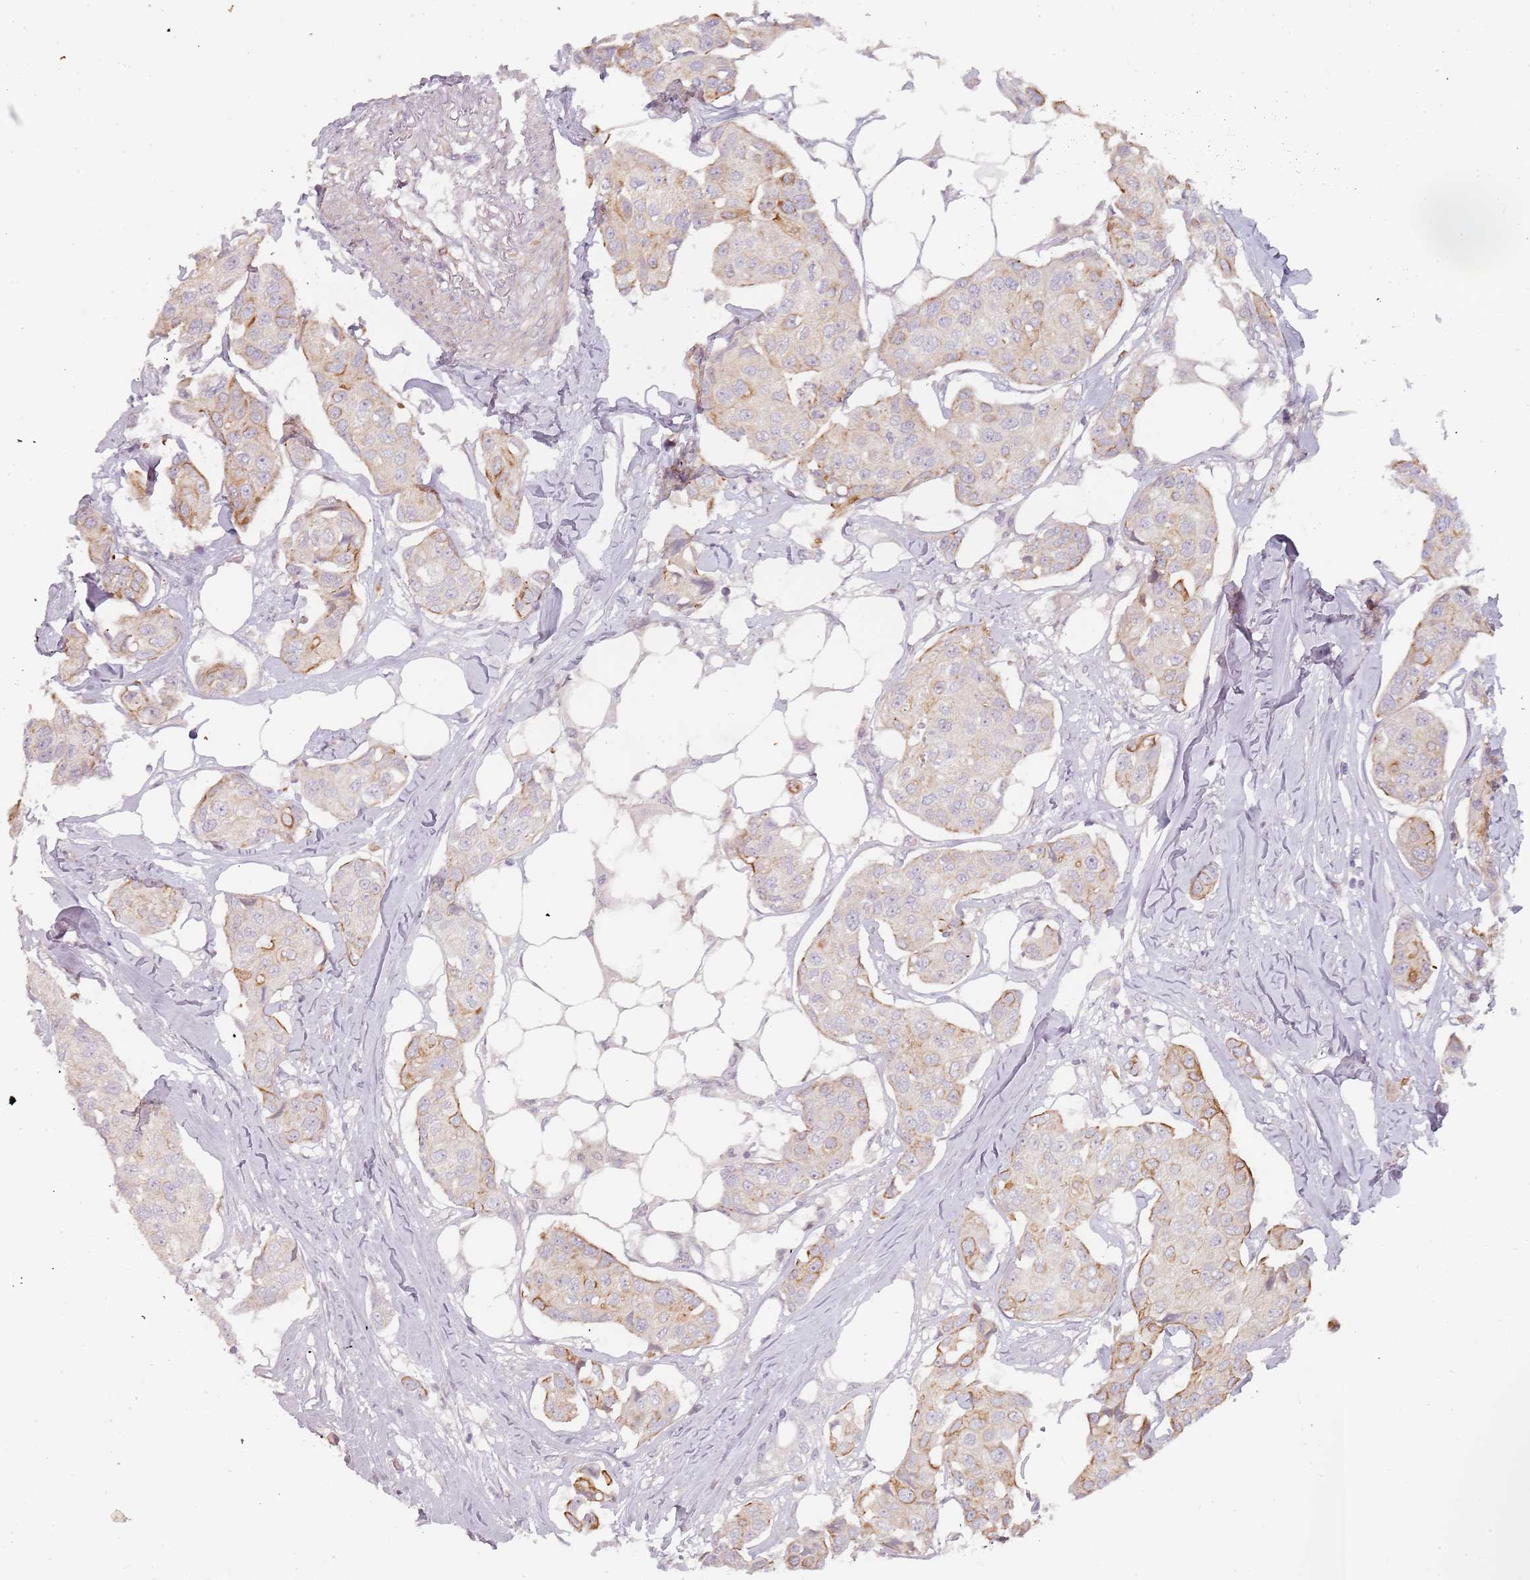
{"staining": {"intensity": "moderate", "quantity": "<25%", "location": "cytoplasmic/membranous"}, "tissue": "breast cancer", "cell_type": "Tumor cells", "image_type": "cancer", "snomed": [{"axis": "morphology", "description": "Duct carcinoma"}, {"axis": "topography", "description": "Breast"}, {"axis": "topography", "description": "Lymph node"}], "caption": "High-magnification brightfield microscopy of breast cancer (invasive ductal carcinoma) stained with DAB (brown) and counterstained with hematoxylin (blue). tumor cells exhibit moderate cytoplasmic/membranous positivity is identified in about<25% of cells. The staining is performed using DAB brown chromogen to label protein expression. The nuclei are counter-stained blue using hematoxylin.", "gene": "RPS6KA2", "patient": {"sex": "female", "age": 80}}